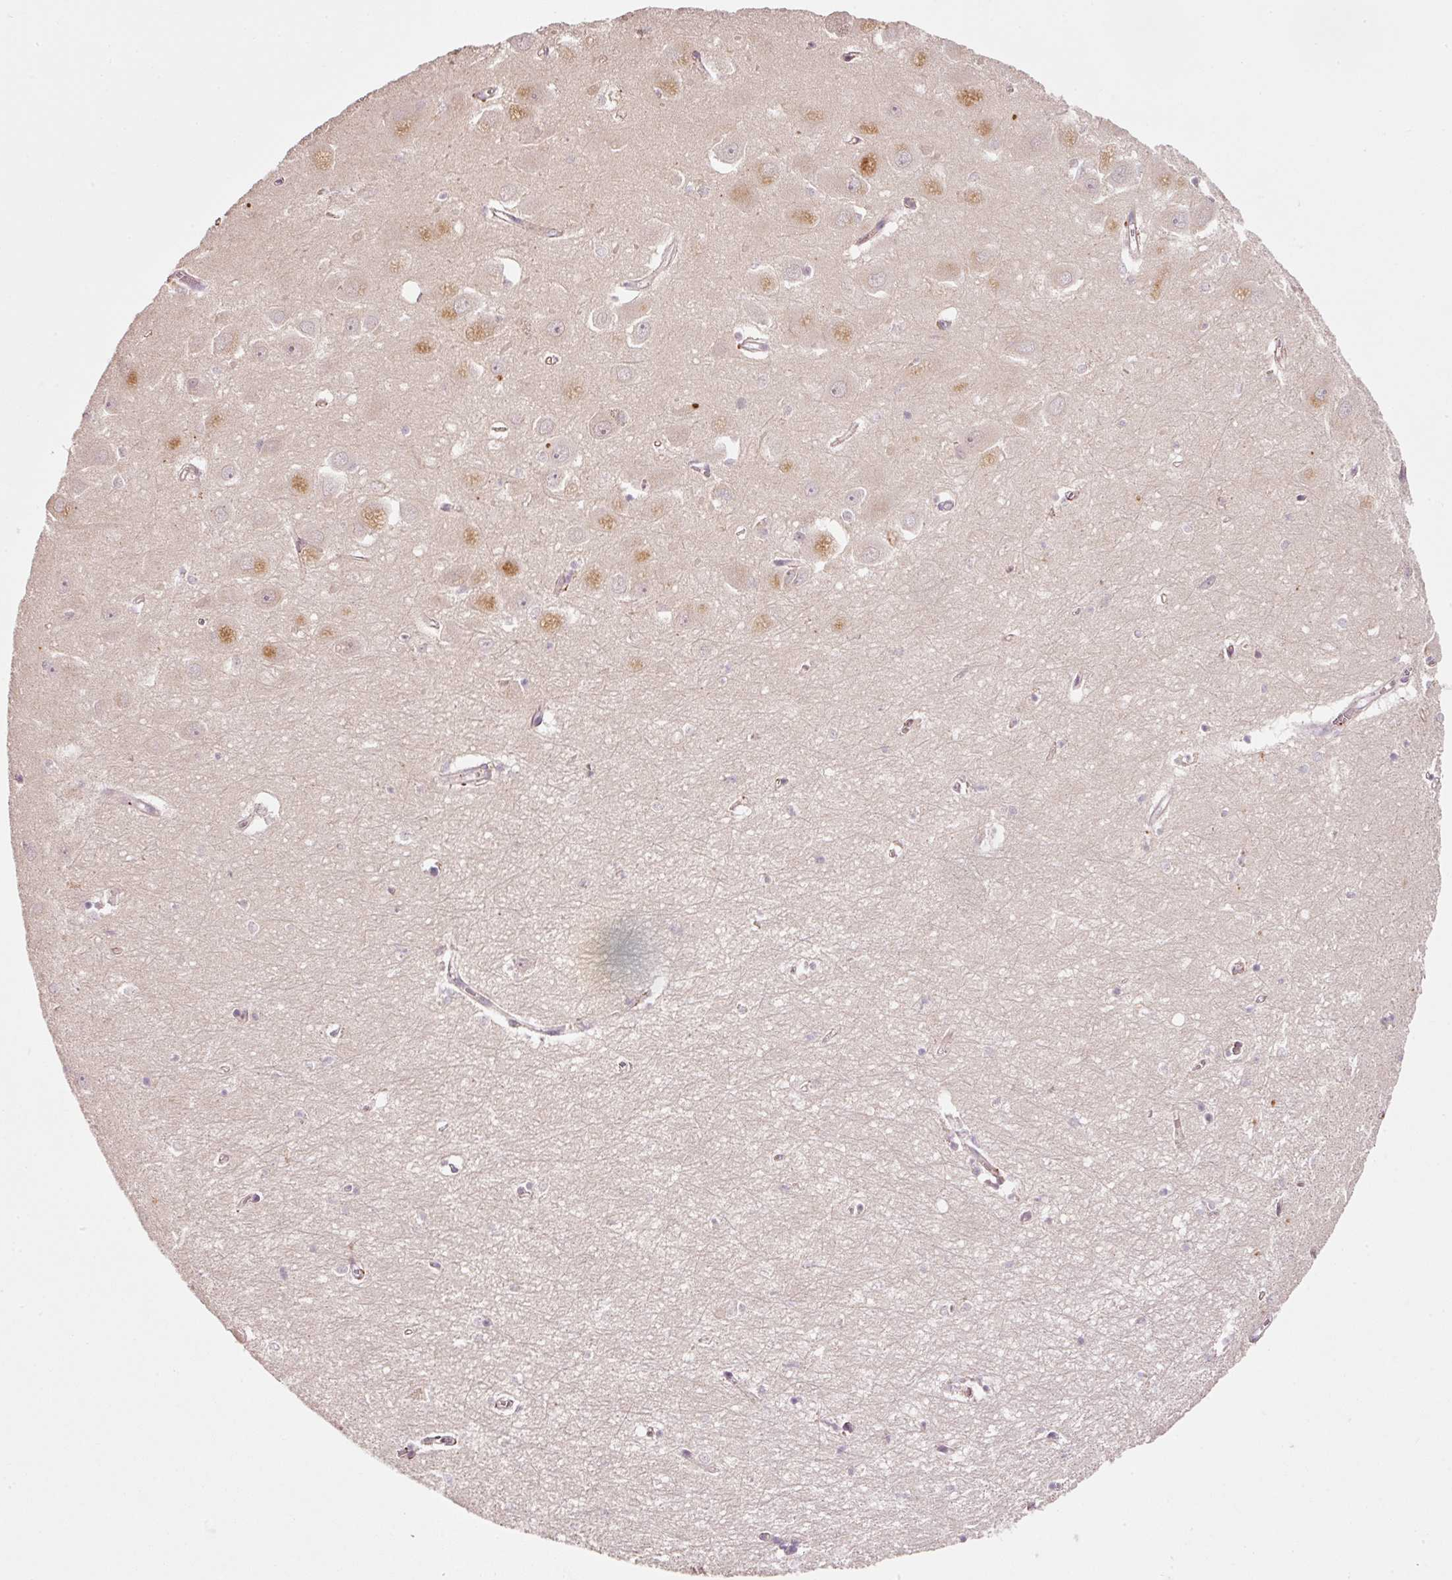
{"staining": {"intensity": "negative", "quantity": "none", "location": "none"}, "tissue": "hippocampus", "cell_type": "Glial cells", "image_type": "normal", "snomed": [{"axis": "morphology", "description": "Normal tissue, NOS"}, {"axis": "topography", "description": "Hippocampus"}], "caption": "Immunohistochemistry (IHC) of unremarkable hippocampus displays no expression in glial cells. (IHC, brightfield microscopy, high magnification).", "gene": "TIRAP", "patient": {"sex": "female", "age": 64}}